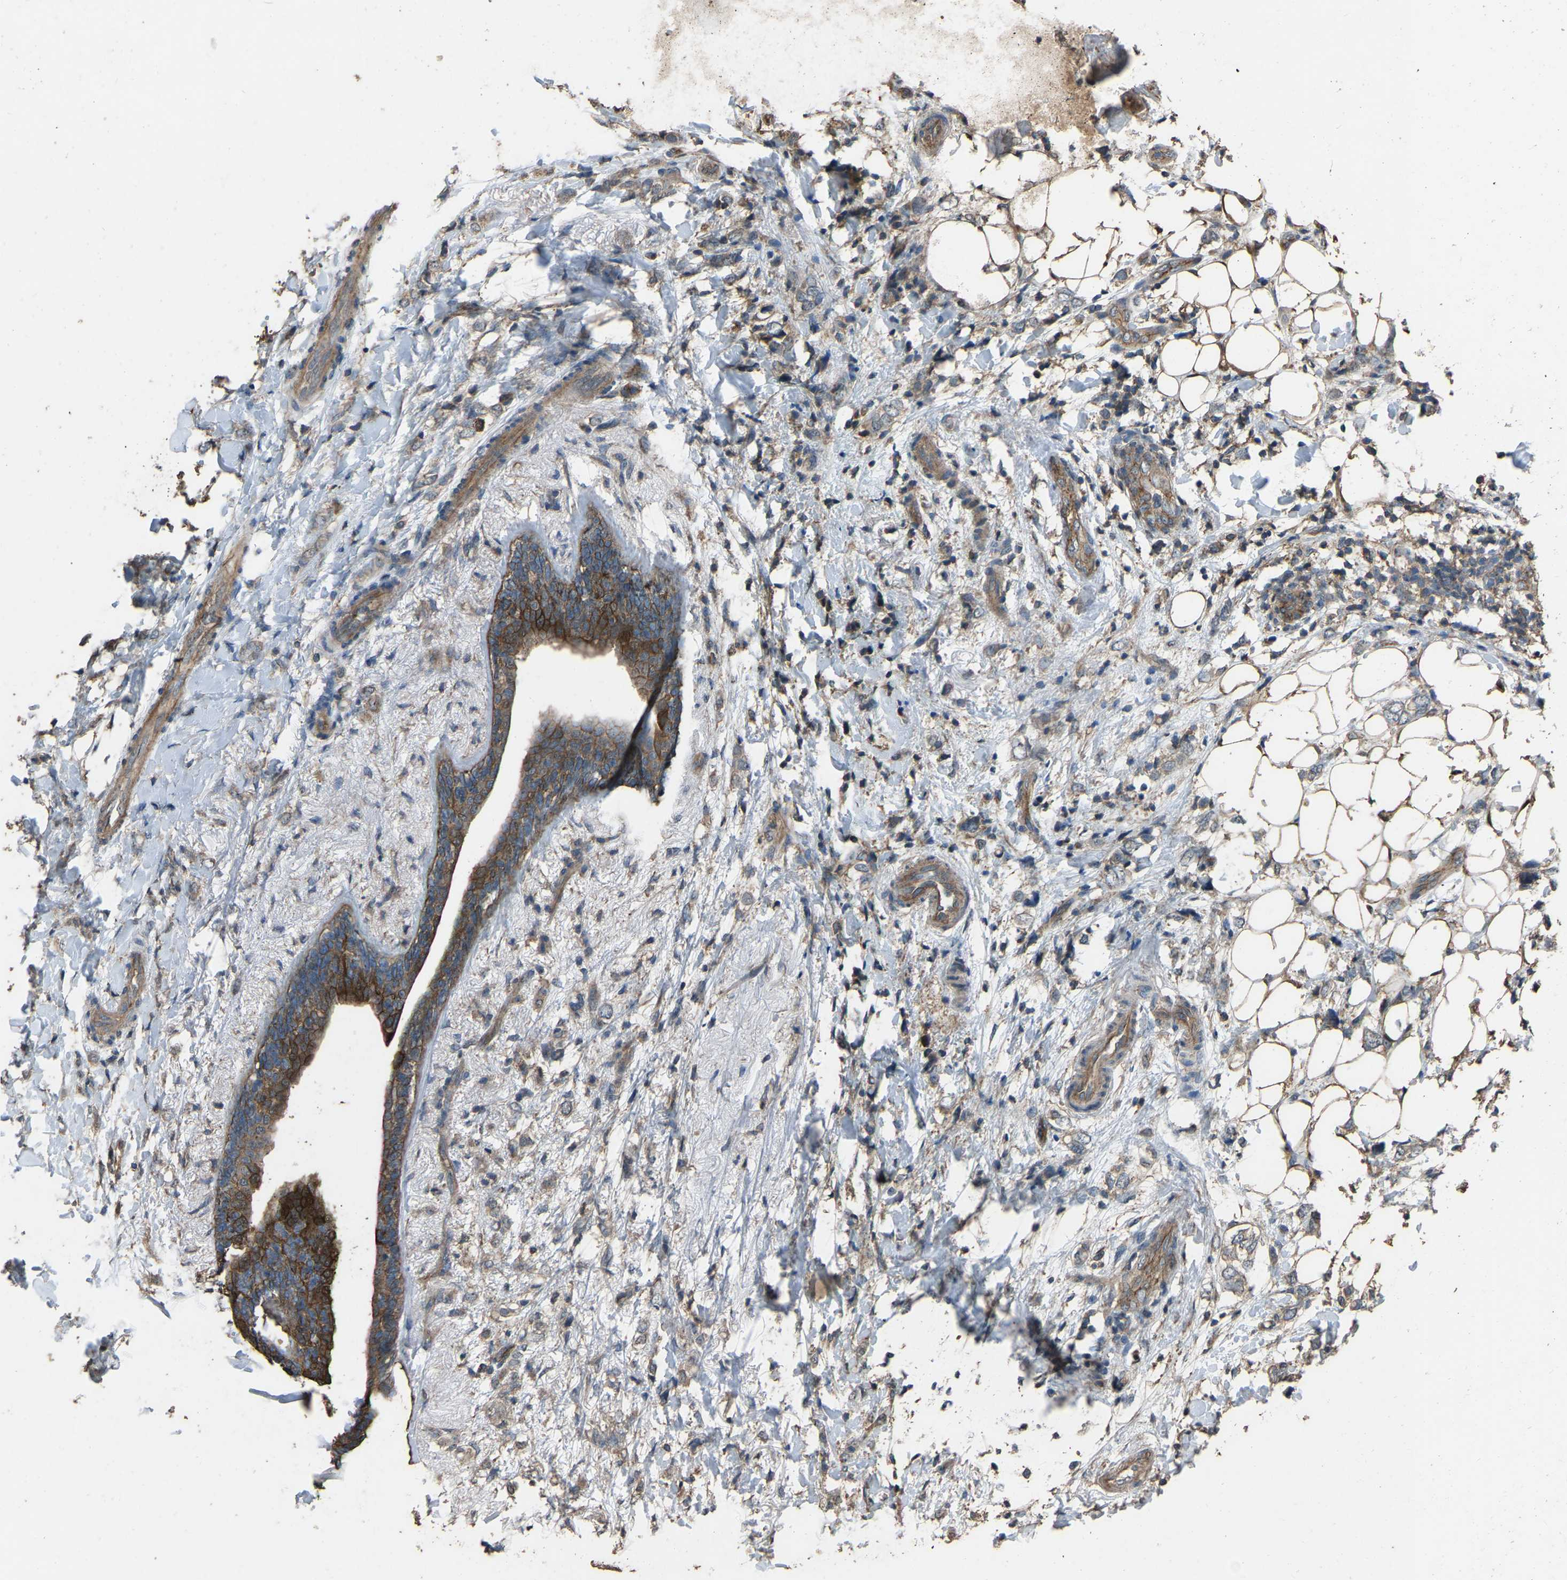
{"staining": {"intensity": "strong", "quantity": "25%-75%", "location": "cytoplasmic/membranous"}, "tissue": "breast cancer", "cell_type": "Tumor cells", "image_type": "cancer", "snomed": [{"axis": "morphology", "description": "Normal tissue, NOS"}, {"axis": "morphology", "description": "Lobular carcinoma"}, {"axis": "topography", "description": "Breast"}], "caption": "Immunohistochemistry (IHC) staining of breast cancer, which reveals high levels of strong cytoplasmic/membranous expression in about 25%-75% of tumor cells indicating strong cytoplasmic/membranous protein positivity. The staining was performed using DAB (3,3'-diaminobenzidine) (brown) for protein detection and nuclei were counterstained in hematoxylin (blue).", "gene": "SLC4A2", "patient": {"sex": "female", "age": 47}}